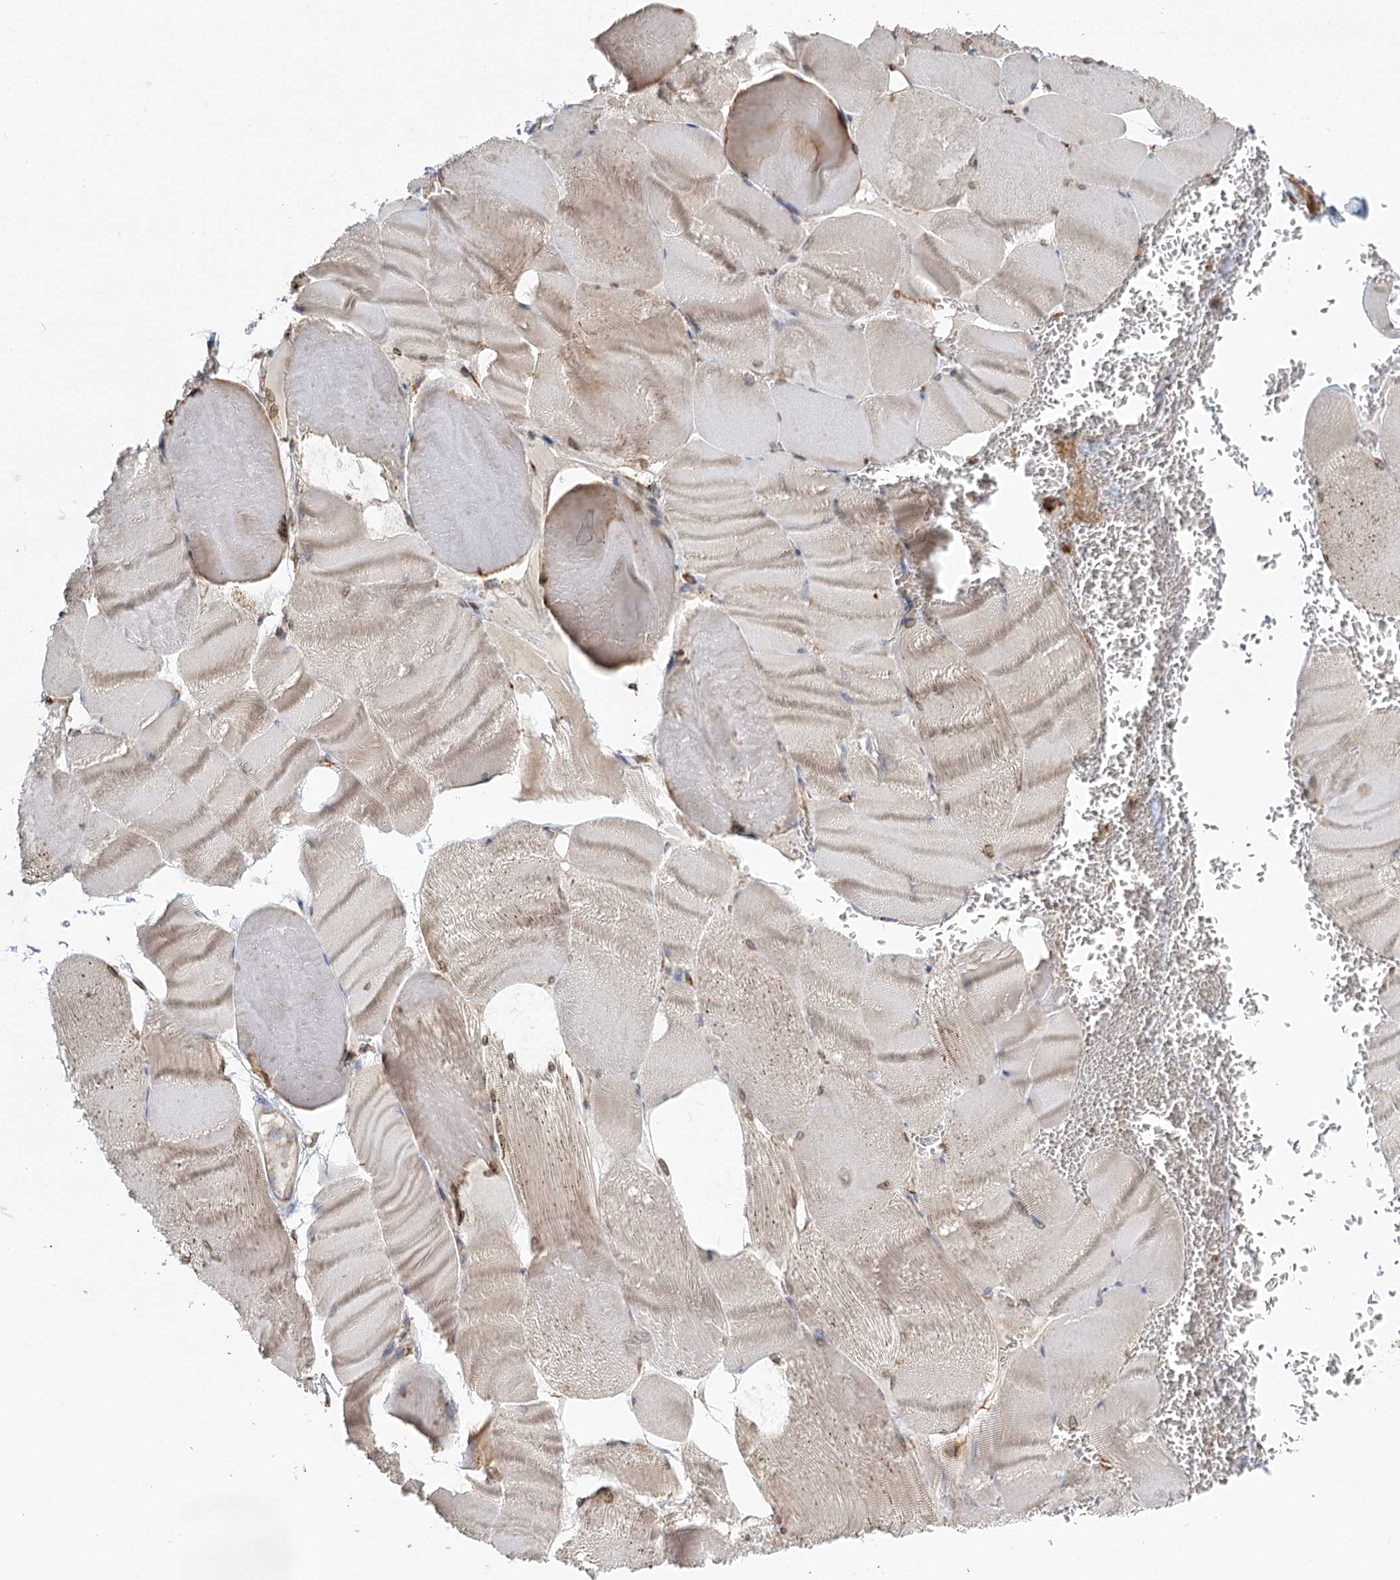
{"staining": {"intensity": "weak", "quantity": "25%-75%", "location": "cytoplasmic/membranous,nuclear"}, "tissue": "skeletal muscle", "cell_type": "Myocytes", "image_type": "normal", "snomed": [{"axis": "morphology", "description": "Normal tissue, NOS"}, {"axis": "morphology", "description": "Basal cell carcinoma"}, {"axis": "topography", "description": "Skeletal muscle"}], "caption": "Immunohistochemical staining of unremarkable human skeletal muscle demonstrates low levels of weak cytoplasmic/membranous,nuclear expression in about 25%-75% of myocytes.", "gene": "TAS1R1", "patient": {"sex": "female", "age": 64}}